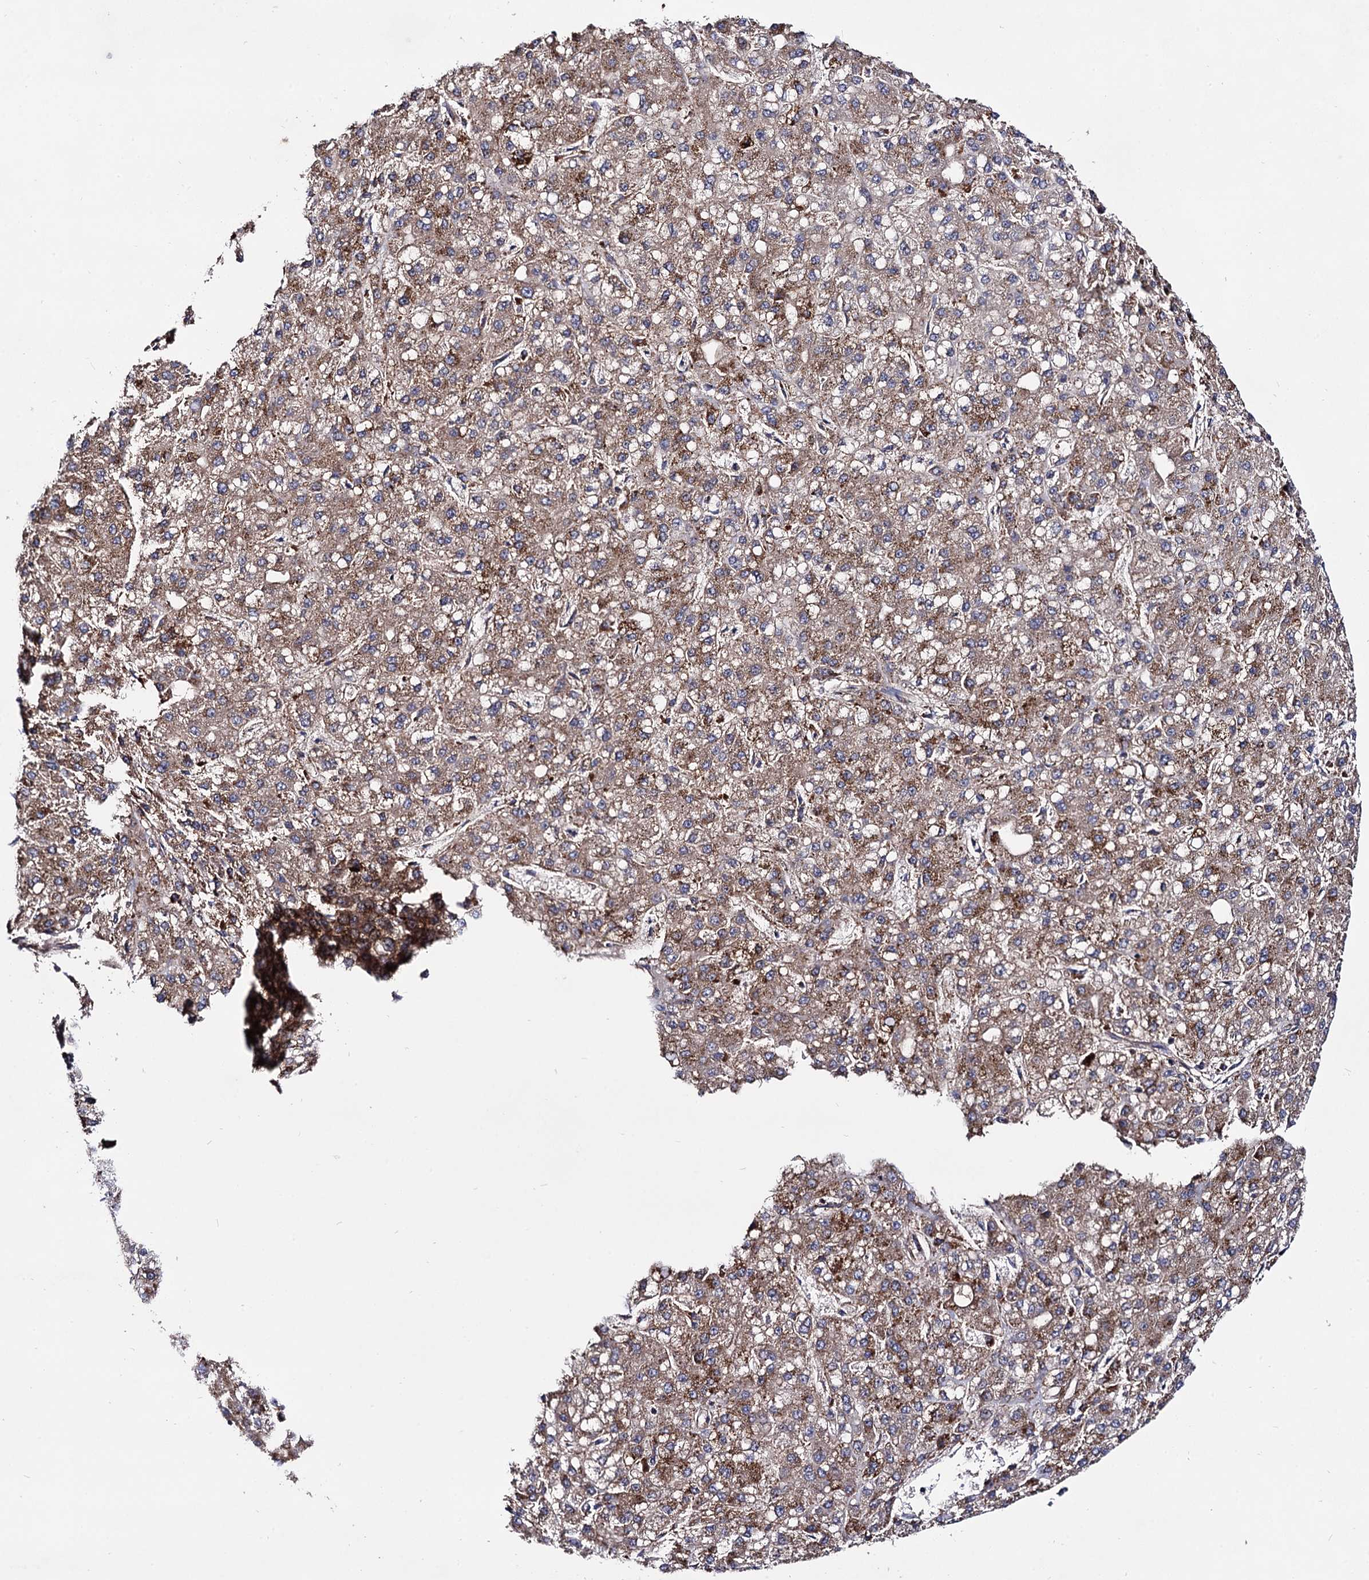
{"staining": {"intensity": "strong", "quantity": ">75%", "location": "cytoplasmic/membranous"}, "tissue": "liver cancer", "cell_type": "Tumor cells", "image_type": "cancer", "snomed": [{"axis": "morphology", "description": "Carcinoma, Hepatocellular, NOS"}, {"axis": "topography", "description": "Liver"}], "caption": "High-power microscopy captured an immunohistochemistry (IHC) micrograph of liver cancer (hepatocellular carcinoma), revealing strong cytoplasmic/membranous positivity in approximately >75% of tumor cells. (Brightfield microscopy of DAB IHC at high magnification).", "gene": "IQCH", "patient": {"sex": "male", "age": 67}}